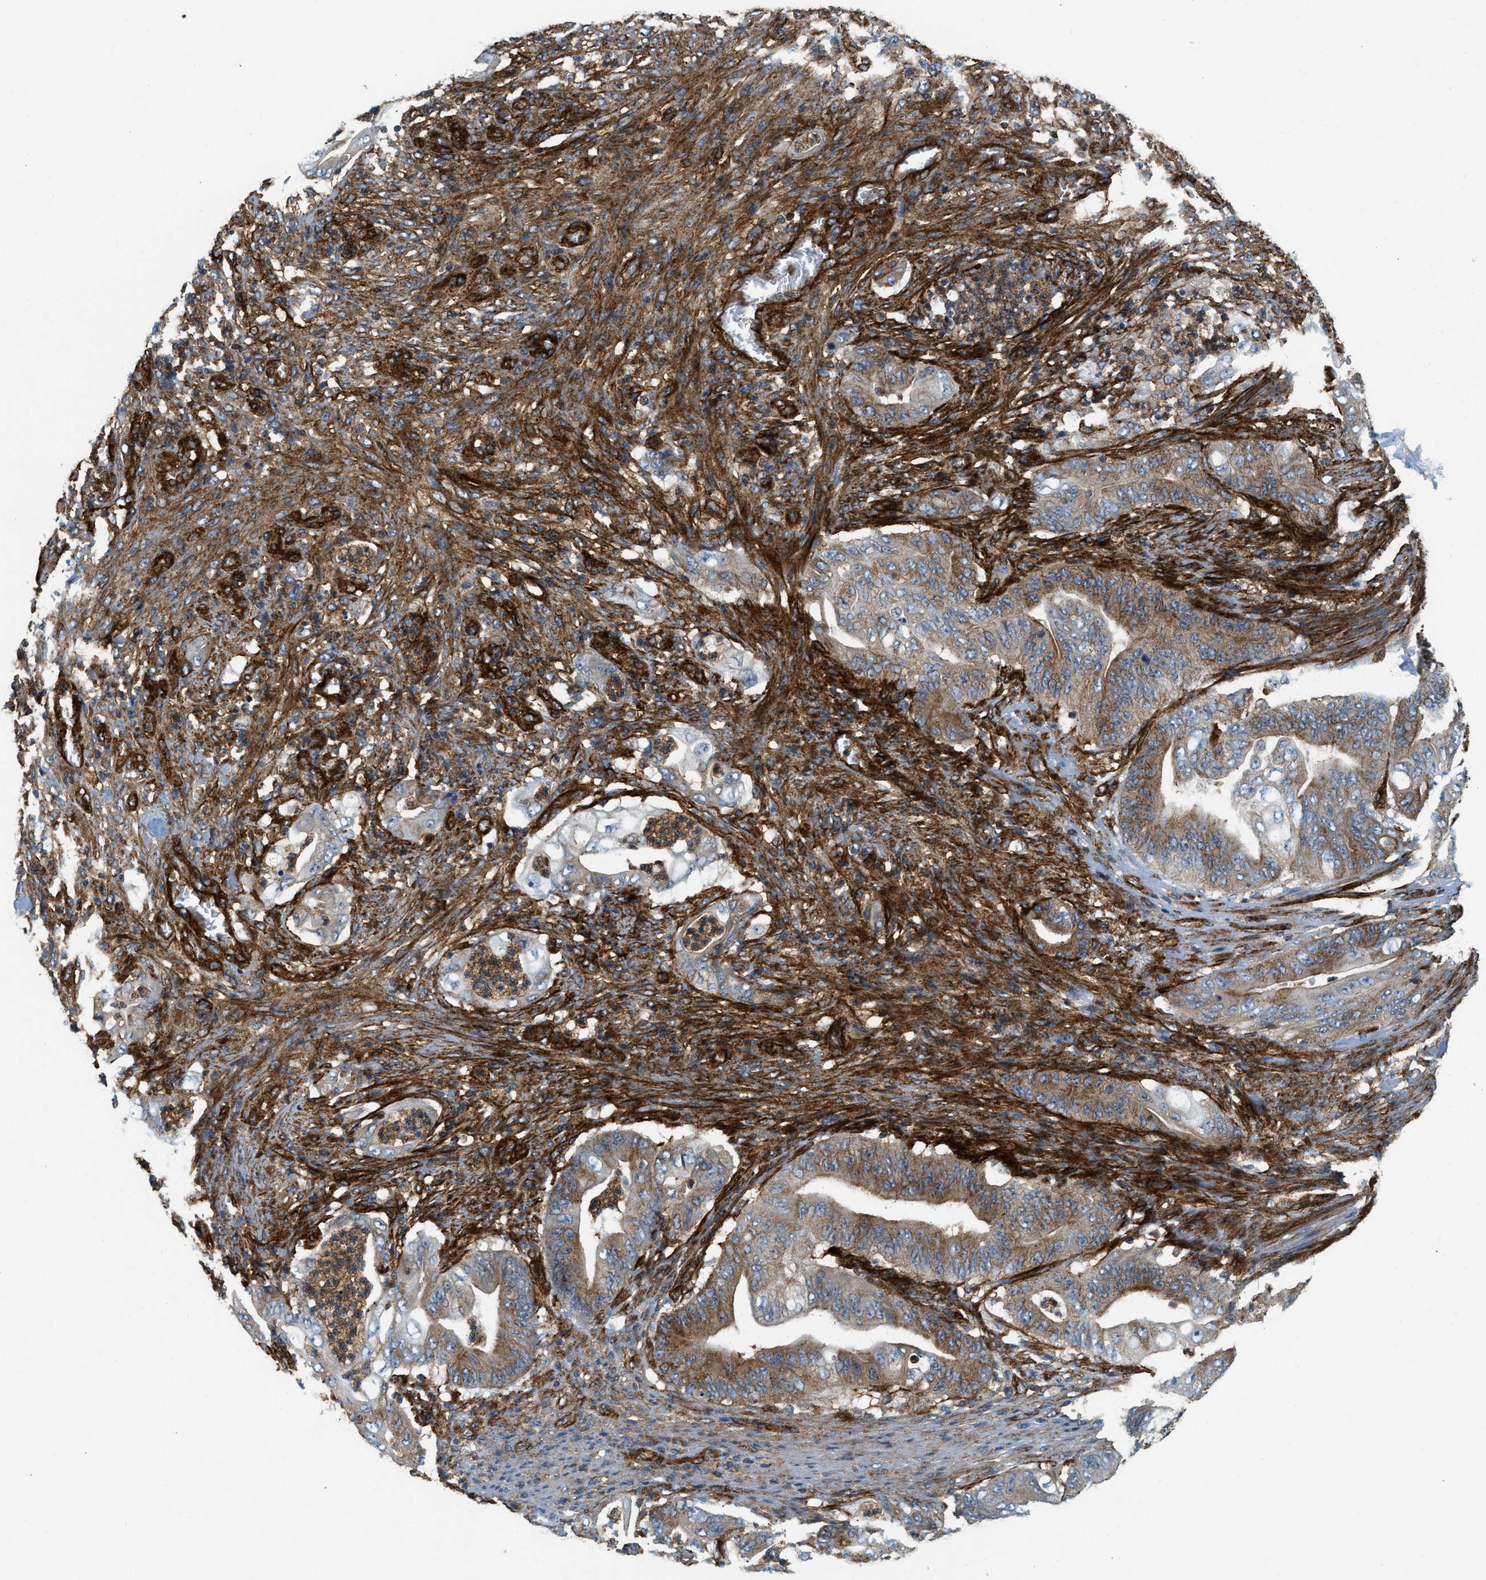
{"staining": {"intensity": "moderate", "quantity": "25%-75%", "location": "cytoplasmic/membranous"}, "tissue": "stomach cancer", "cell_type": "Tumor cells", "image_type": "cancer", "snomed": [{"axis": "morphology", "description": "Adenocarcinoma, NOS"}, {"axis": "topography", "description": "Stomach"}], "caption": "Immunohistochemistry (IHC) photomicrograph of neoplastic tissue: stomach adenocarcinoma stained using immunohistochemistry (IHC) shows medium levels of moderate protein expression localized specifically in the cytoplasmic/membranous of tumor cells, appearing as a cytoplasmic/membranous brown color.", "gene": "HIP1", "patient": {"sex": "female", "age": 73}}